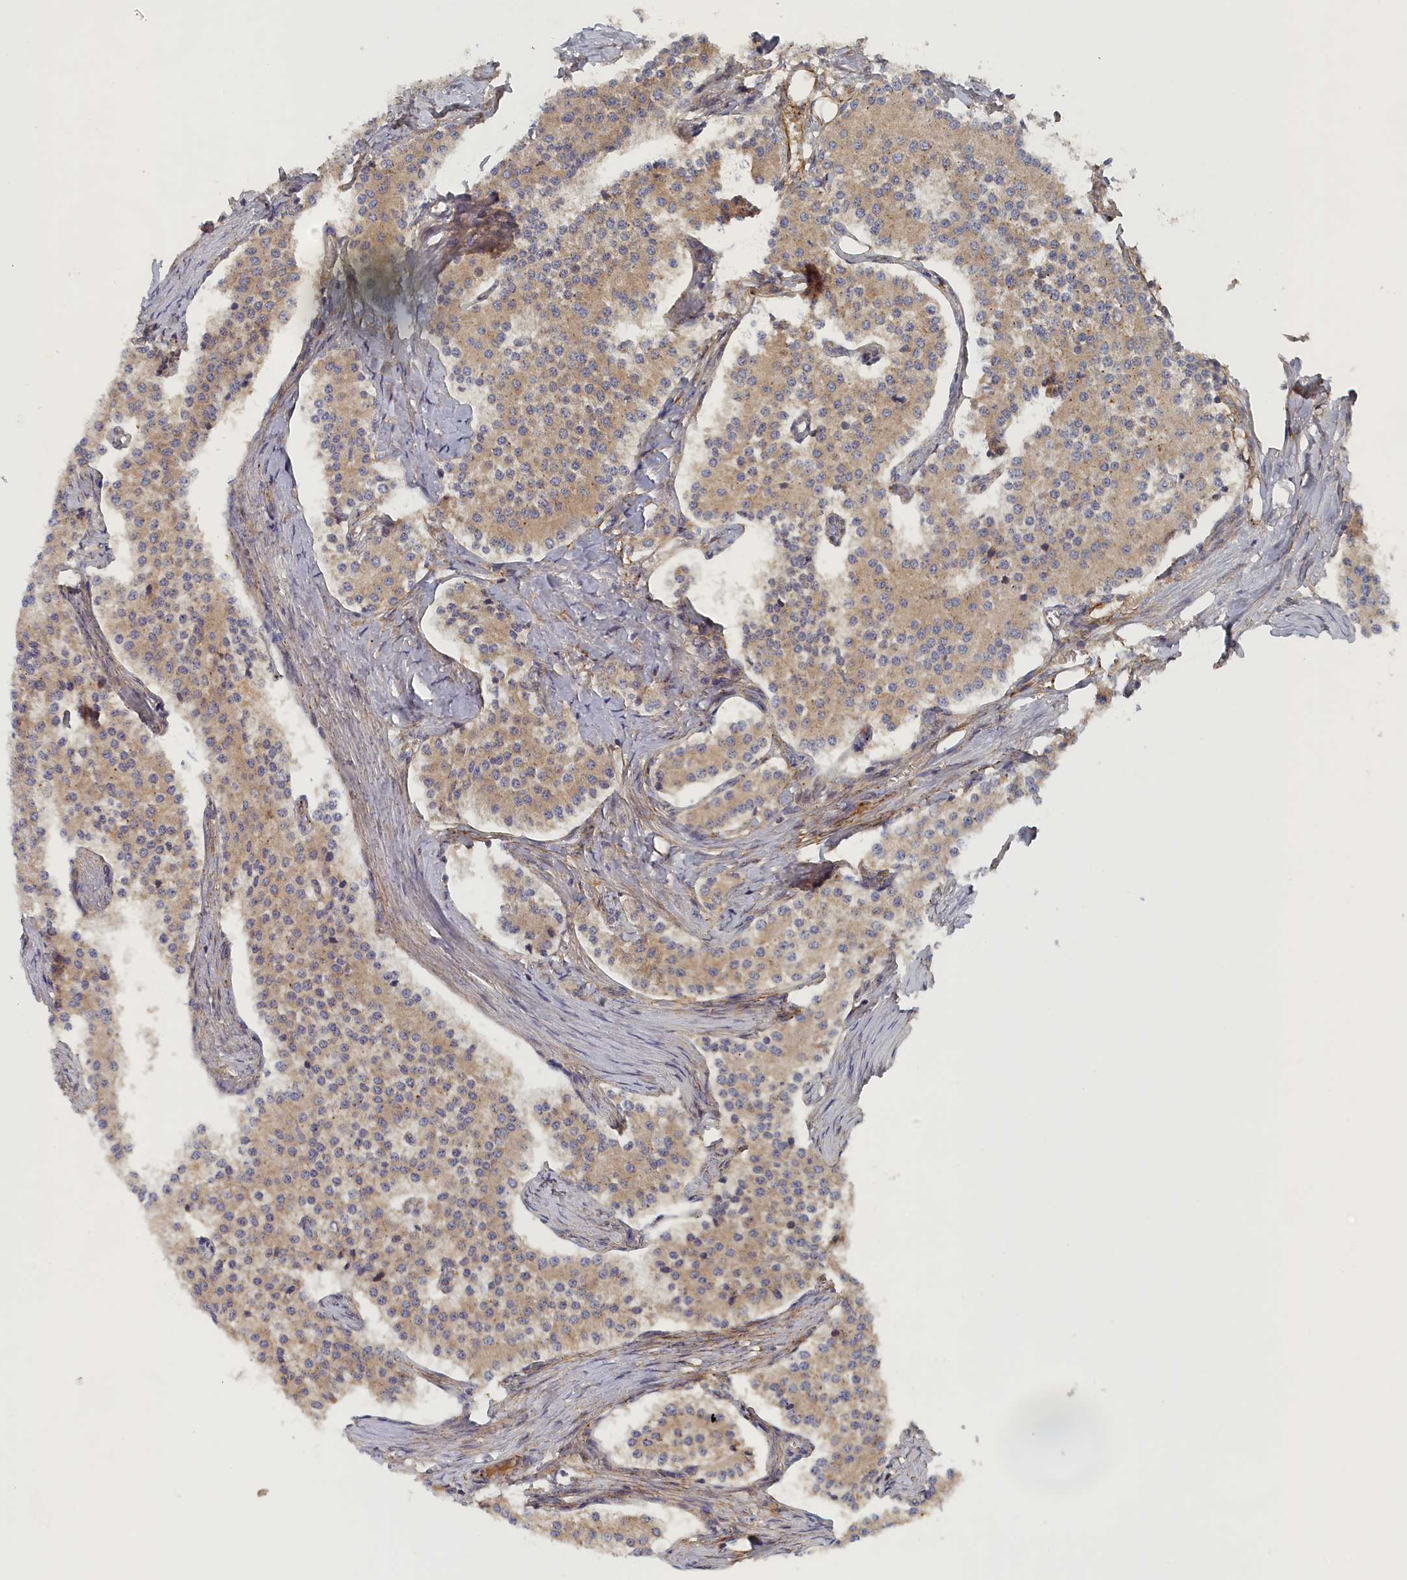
{"staining": {"intensity": "weak", "quantity": "25%-75%", "location": "cytoplasmic/membranous"}, "tissue": "carcinoid", "cell_type": "Tumor cells", "image_type": "cancer", "snomed": [{"axis": "morphology", "description": "Carcinoid, malignant, NOS"}, {"axis": "topography", "description": "Colon"}], "caption": "Immunohistochemistry (IHC) of carcinoid reveals low levels of weak cytoplasmic/membranous positivity in about 25%-75% of tumor cells. (Brightfield microscopy of DAB IHC at high magnification).", "gene": "TMEM196", "patient": {"sex": "female", "age": 52}}